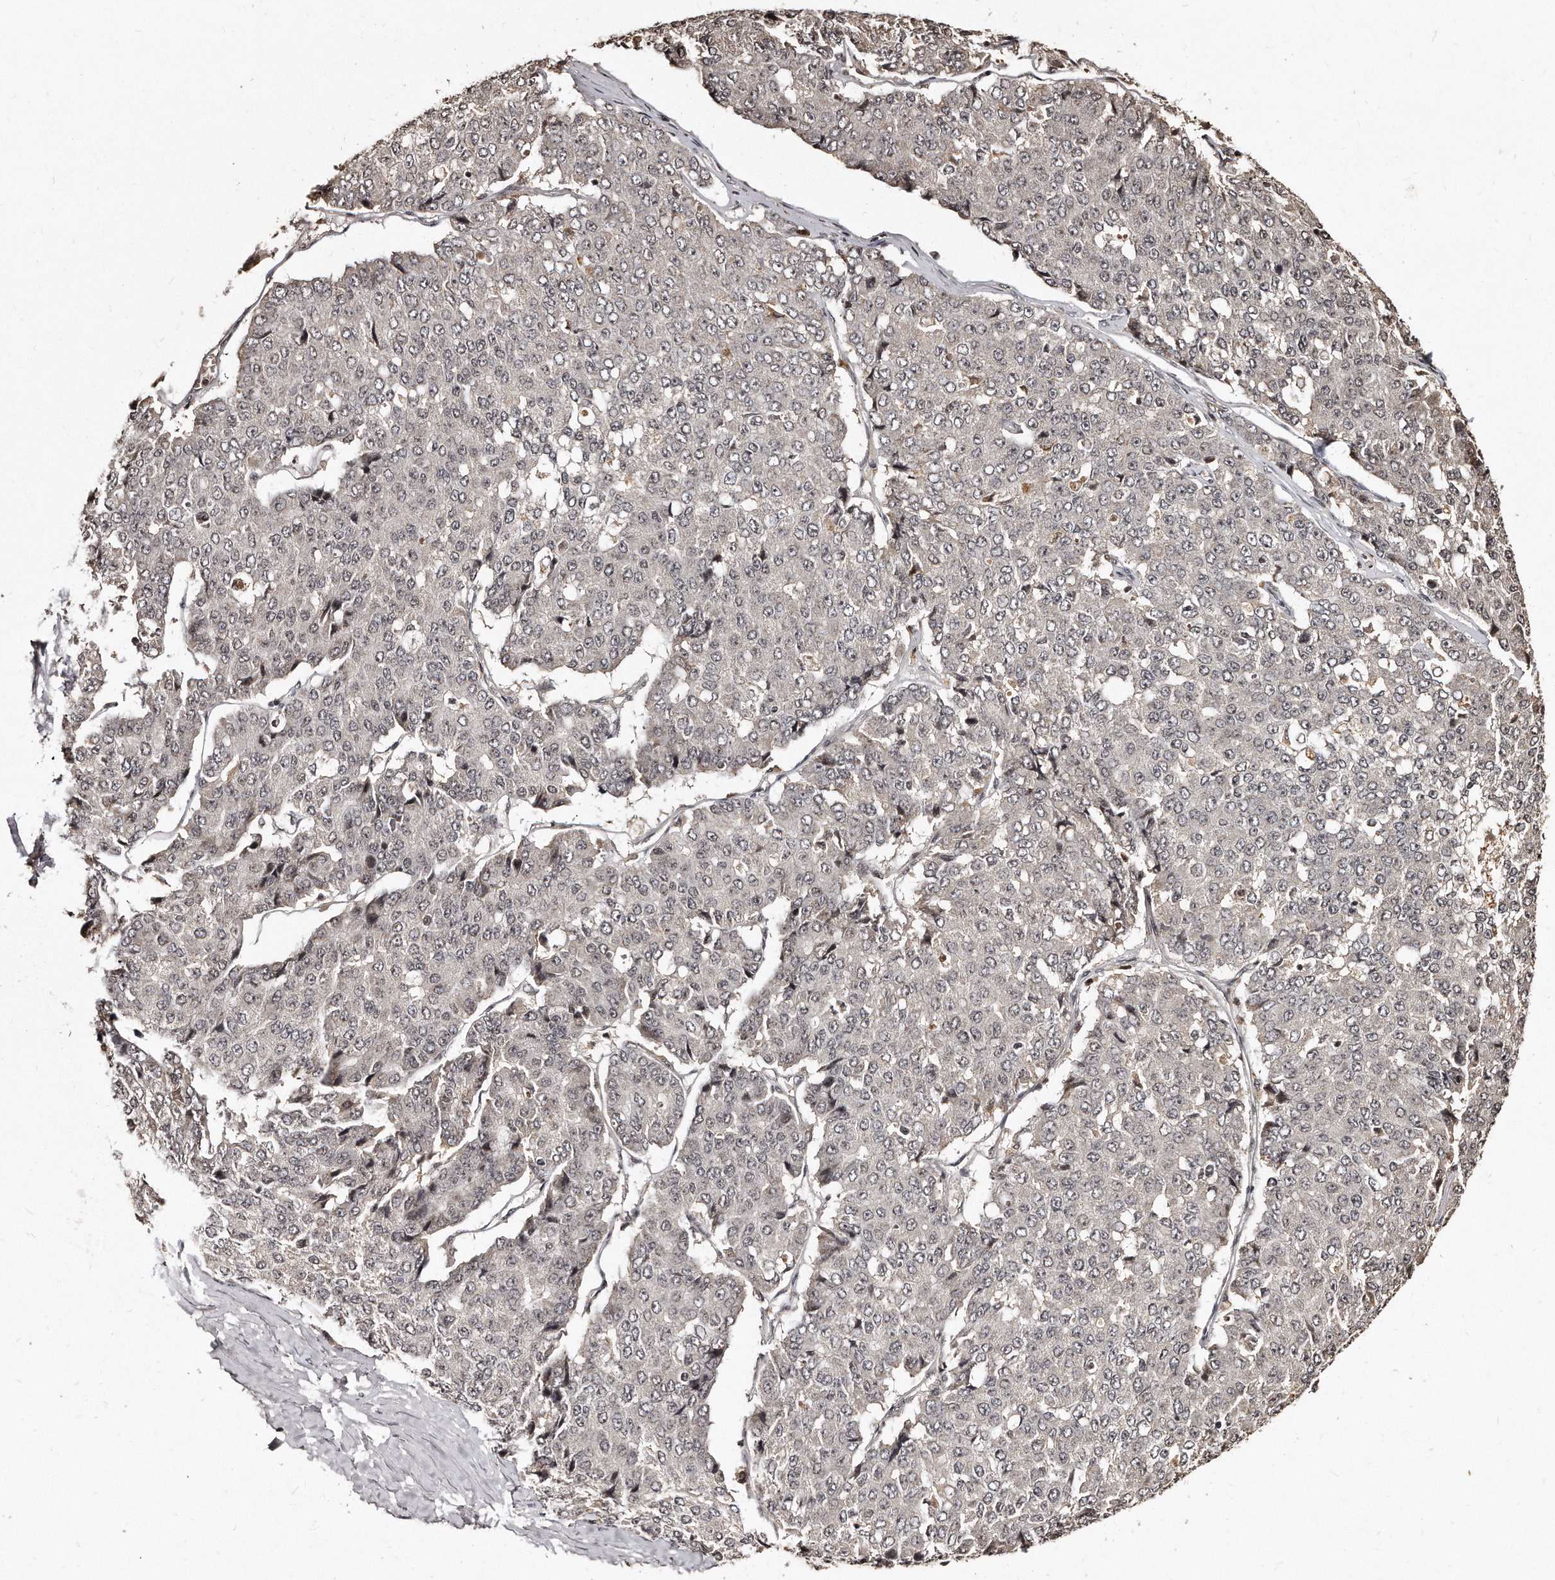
{"staining": {"intensity": "weak", "quantity": "25%-75%", "location": "nuclear"}, "tissue": "pancreatic cancer", "cell_type": "Tumor cells", "image_type": "cancer", "snomed": [{"axis": "morphology", "description": "Adenocarcinoma, NOS"}, {"axis": "topography", "description": "Pancreas"}], "caption": "Immunohistochemistry histopathology image of adenocarcinoma (pancreatic) stained for a protein (brown), which shows low levels of weak nuclear positivity in about 25%-75% of tumor cells.", "gene": "TSHR", "patient": {"sex": "male", "age": 50}}